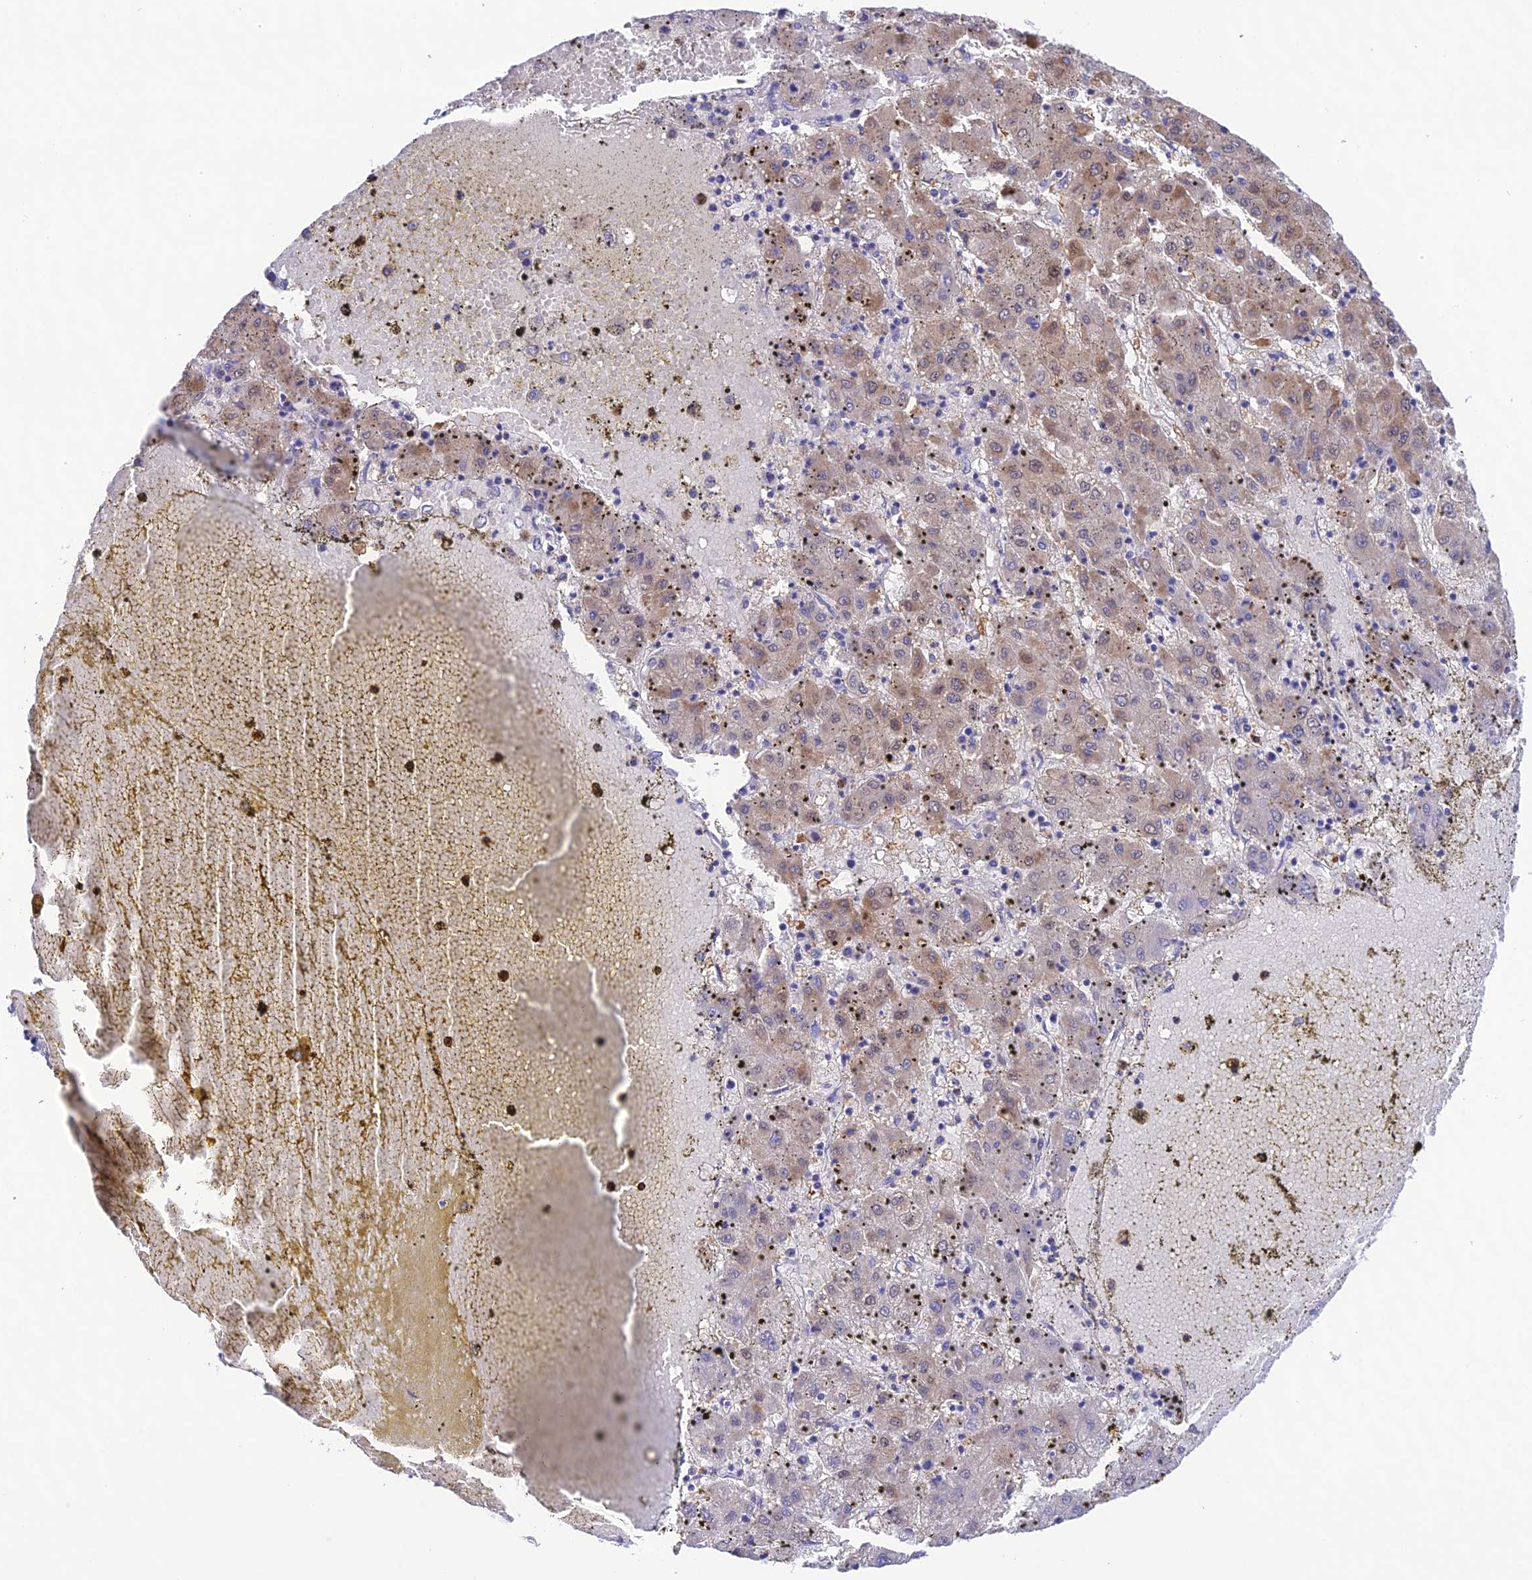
{"staining": {"intensity": "weak", "quantity": "25%-75%", "location": "cytoplasmic/membranous"}, "tissue": "liver cancer", "cell_type": "Tumor cells", "image_type": "cancer", "snomed": [{"axis": "morphology", "description": "Carcinoma, Hepatocellular, NOS"}, {"axis": "topography", "description": "Liver"}], "caption": "Immunohistochemical staining of liver hepatocellular carcinoma reveals weak cytoplasmic/membranous protein positivity in about 25%-75% of tumor cells.", "gene": "KIAA0408", "patient": {"sex": "male", "age": 72}}